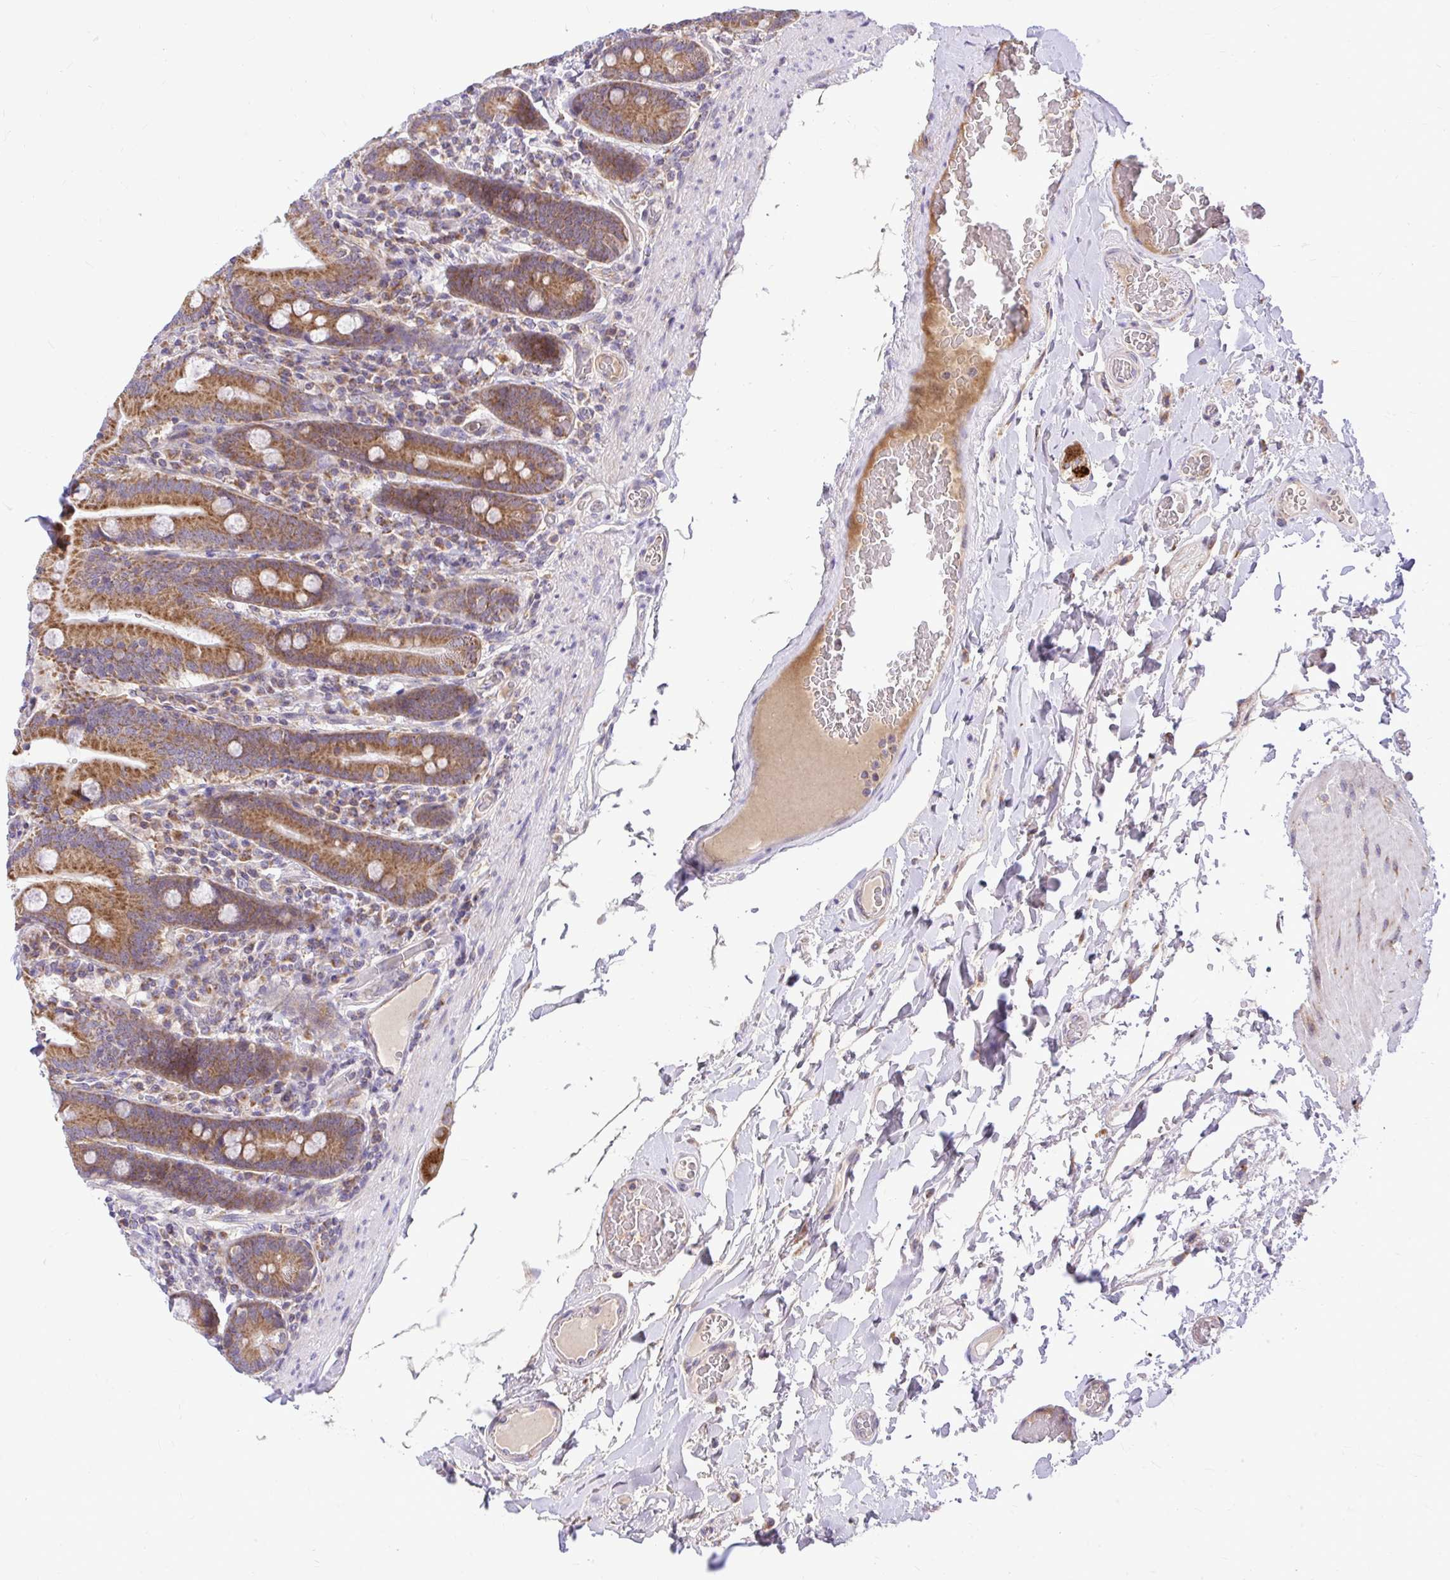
{"staining": {"intensity": "strong", "quantity": ">75%", "location": "cytoplasmic/membranous"}, "tissue": "duodenum", "cell_type": "Glandular cells", "image_type": "normal", "snomed": [{"axis": "morphology", "description": "Normal tissue, NOS"}, {"axis": "topography", "description": "Duodenum"}], "caption": "The photomicrograph reveals immunohistochemical staining of unremarkable duodenum. There is strong cytoplasmic/membranous staining is present in about >75% of glandular cells. (Stains: DAB (3,3'-diaminobenzidine) in brown, nuclei in blue, Microscopy: brightfield microscopy at high magnification).", "gene": "VTI1B", "patient": {"sex": "female", "age": 62}}